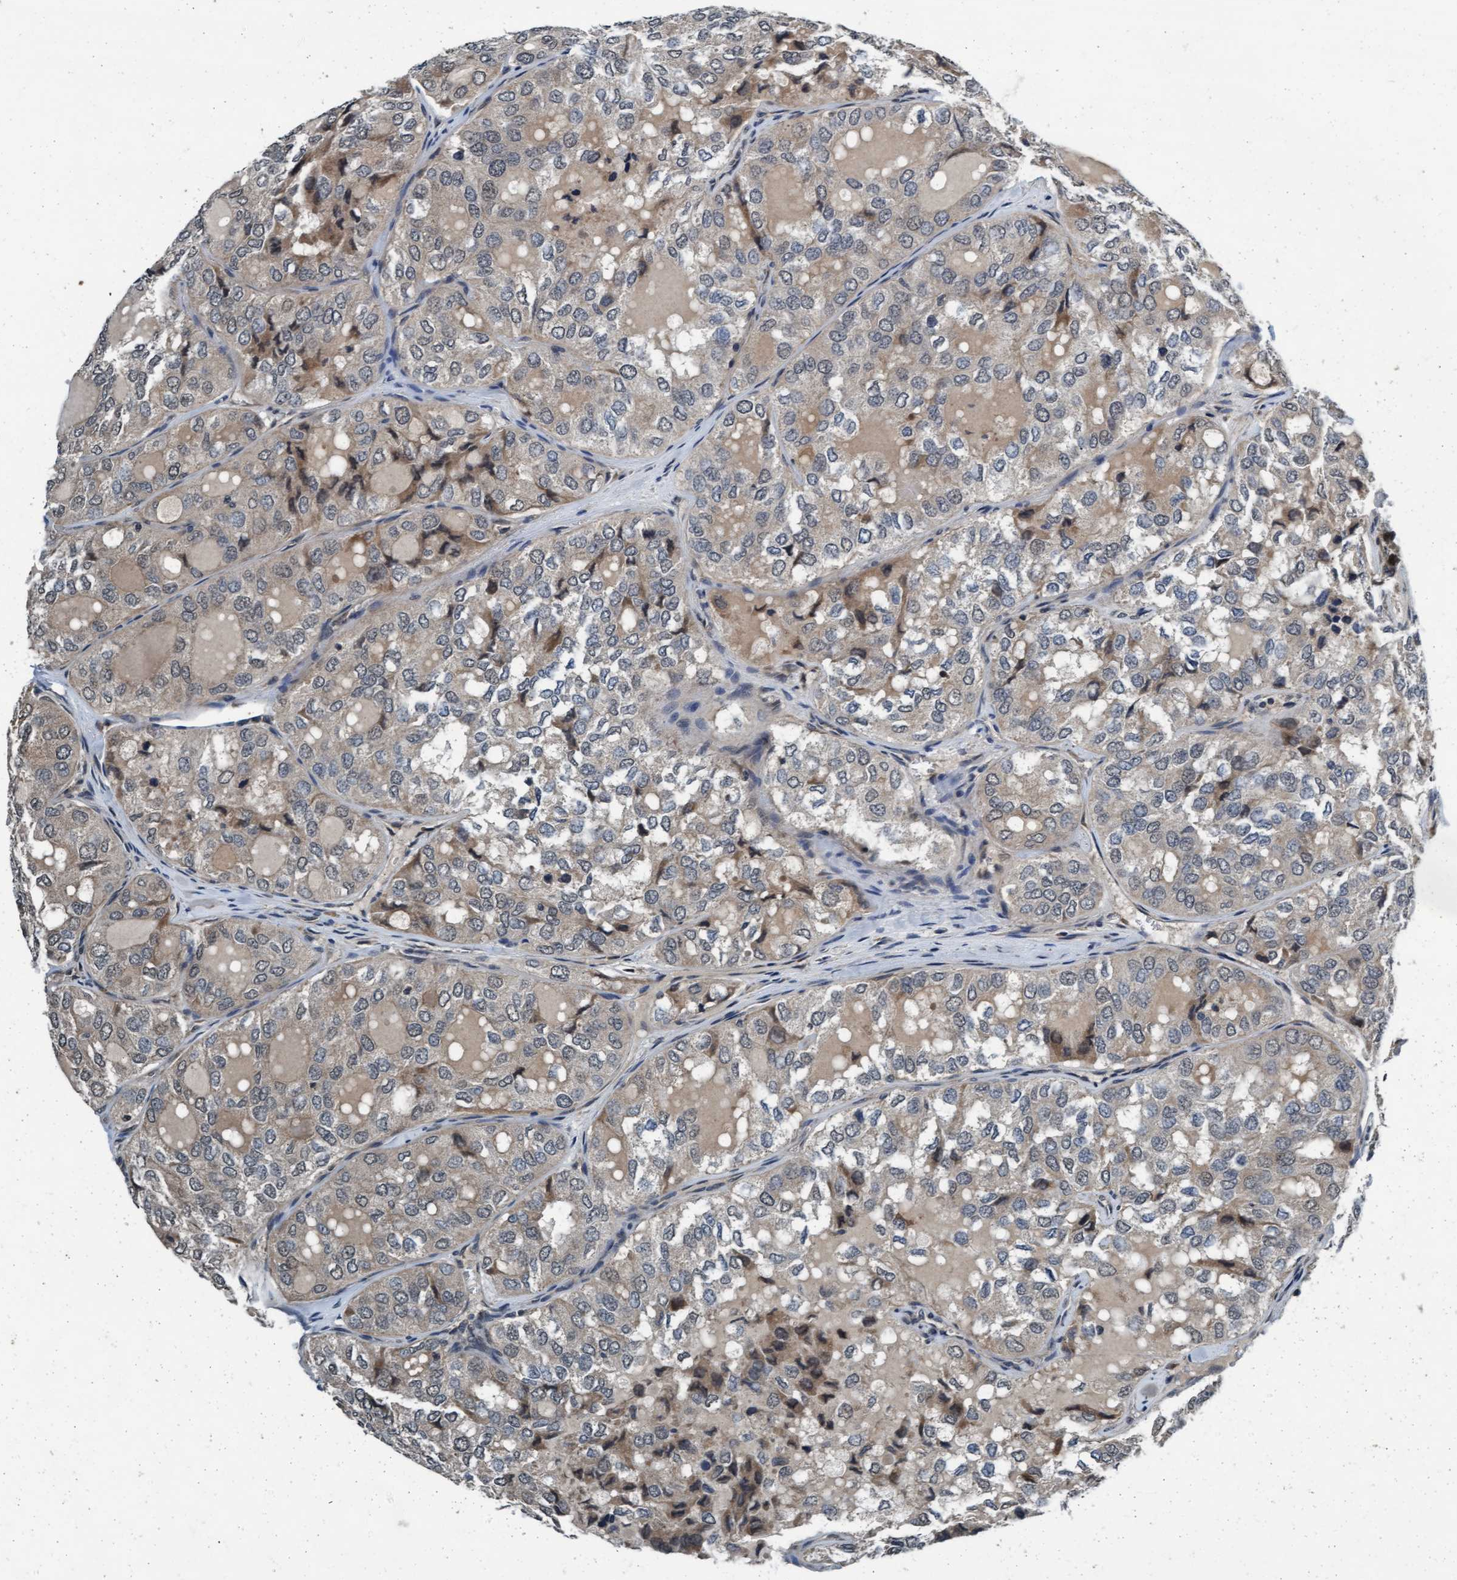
{"staining": {"intensity": "weak", "quantity": "25%-75%", "location": "cytoplasmic/membranous"}, "tissue": "thyroid cancer", "cell_type": "Tumor cells", "image_type": "cancer", "snomed": [{"axis": "morphology", "description": "Follicular adenoma carcinoma, NOS"}, {"axis": "topography", "description": "Thyroid gland"}], "caption": "Thyroid cancer was stained to show a protein in brown. There is low levels of weak cytoplasmic/membranous expression in about 25%-75% of tumor cells.", "gene": "WASF1", "patient": {"sex": "male", "age": 75}}